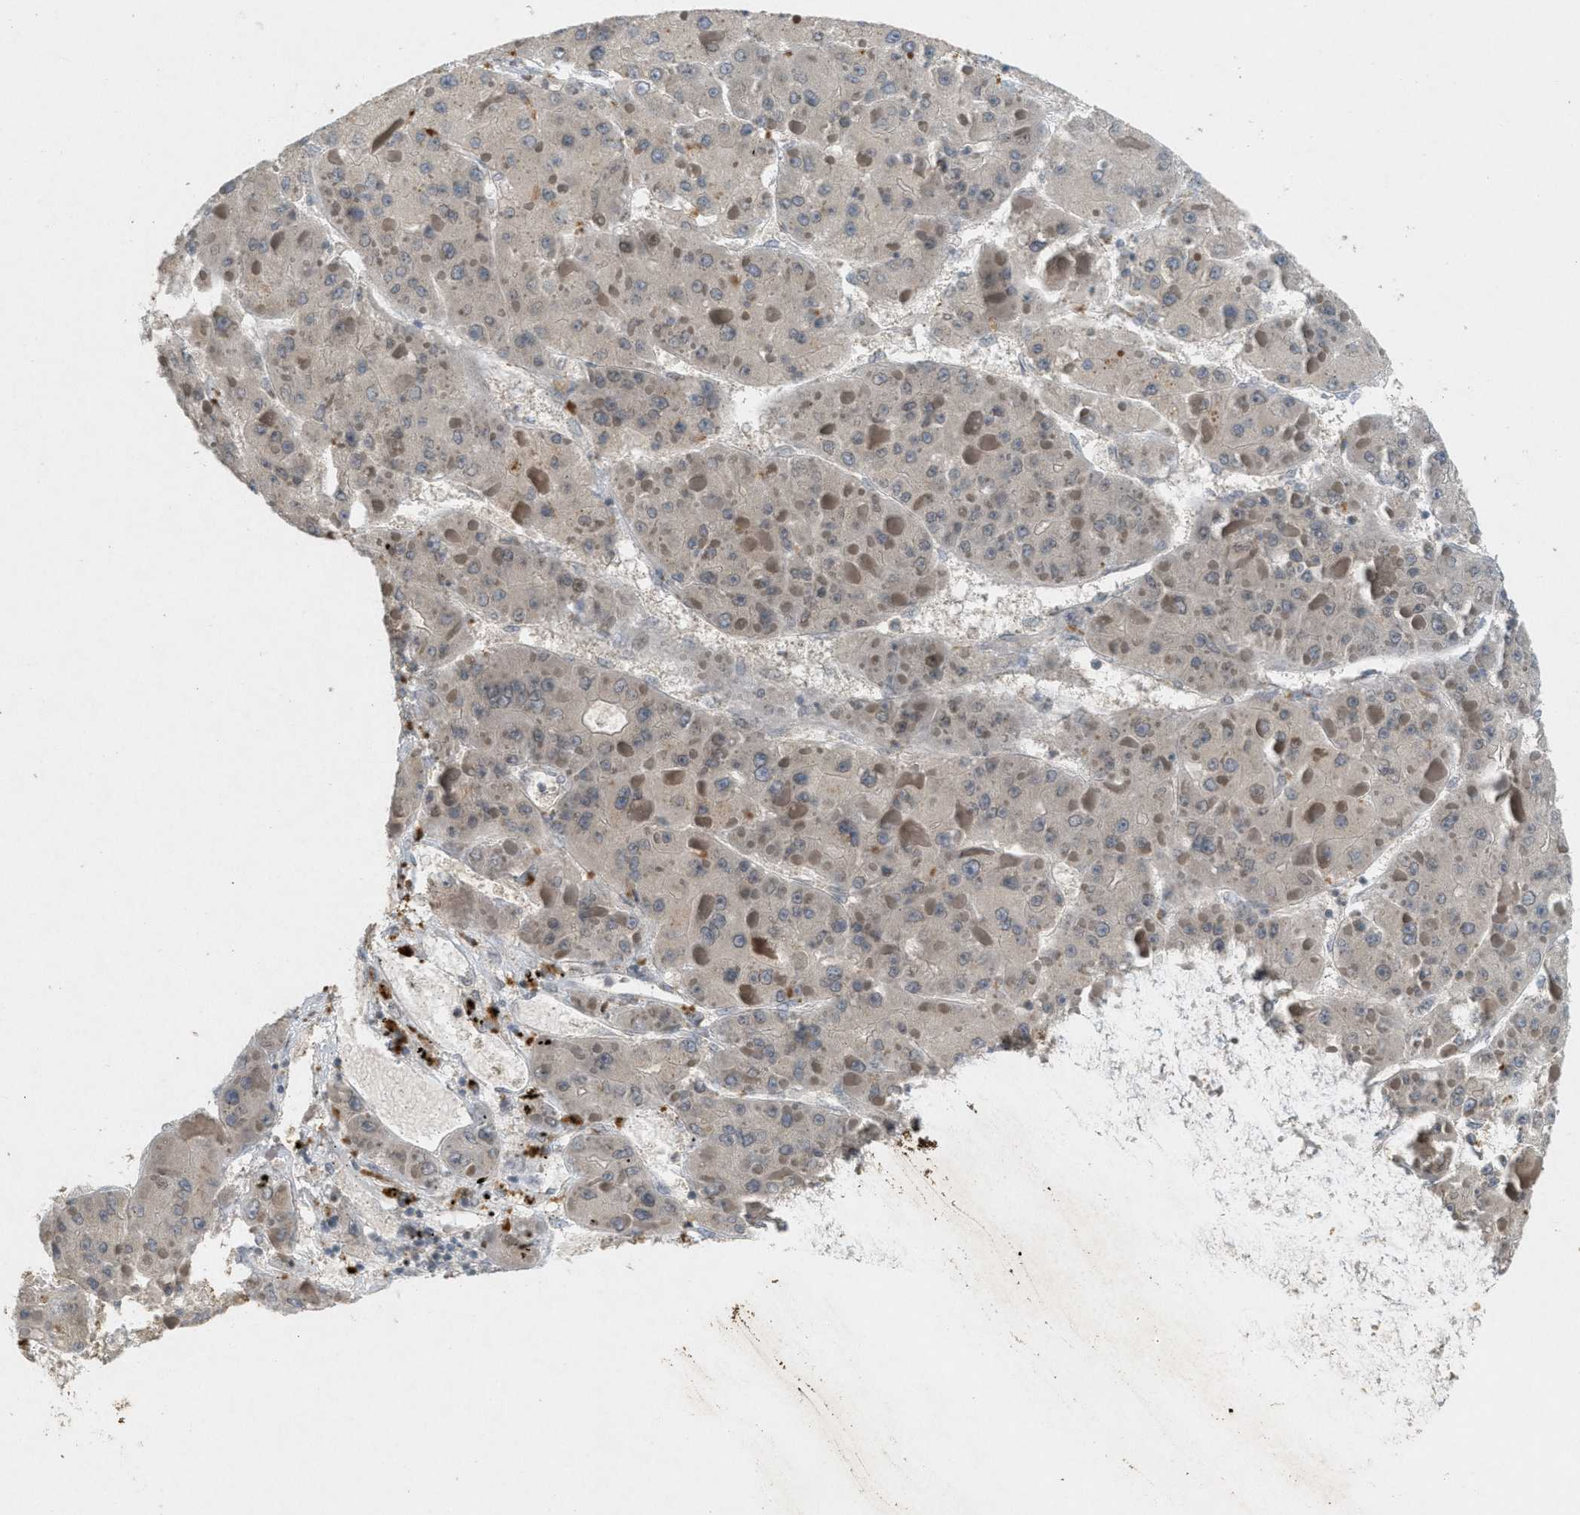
{"staining": {"intensity": "weak", "quantity": ">75%", "location": "cytoplasmic/membranous"}, "tissue": "liver cancer", "cell_type": "Tumor cells", "image_type": "cancer", "snomed": [{"axis": "morphology", "description": "Carcinoma, Hepatocellular, NOS"}, {"axis": "topography", "description": "Liver"}], "caption": "Immunohistochemical staining of human liver cancer shows low levels of weak cytoplasmic/membranous protein positivity in approximately >75% of tumor cells. Nuclei are stained in blue.", "gene": "ABHD6", "patient": {"sex": "female", "age": 73}}